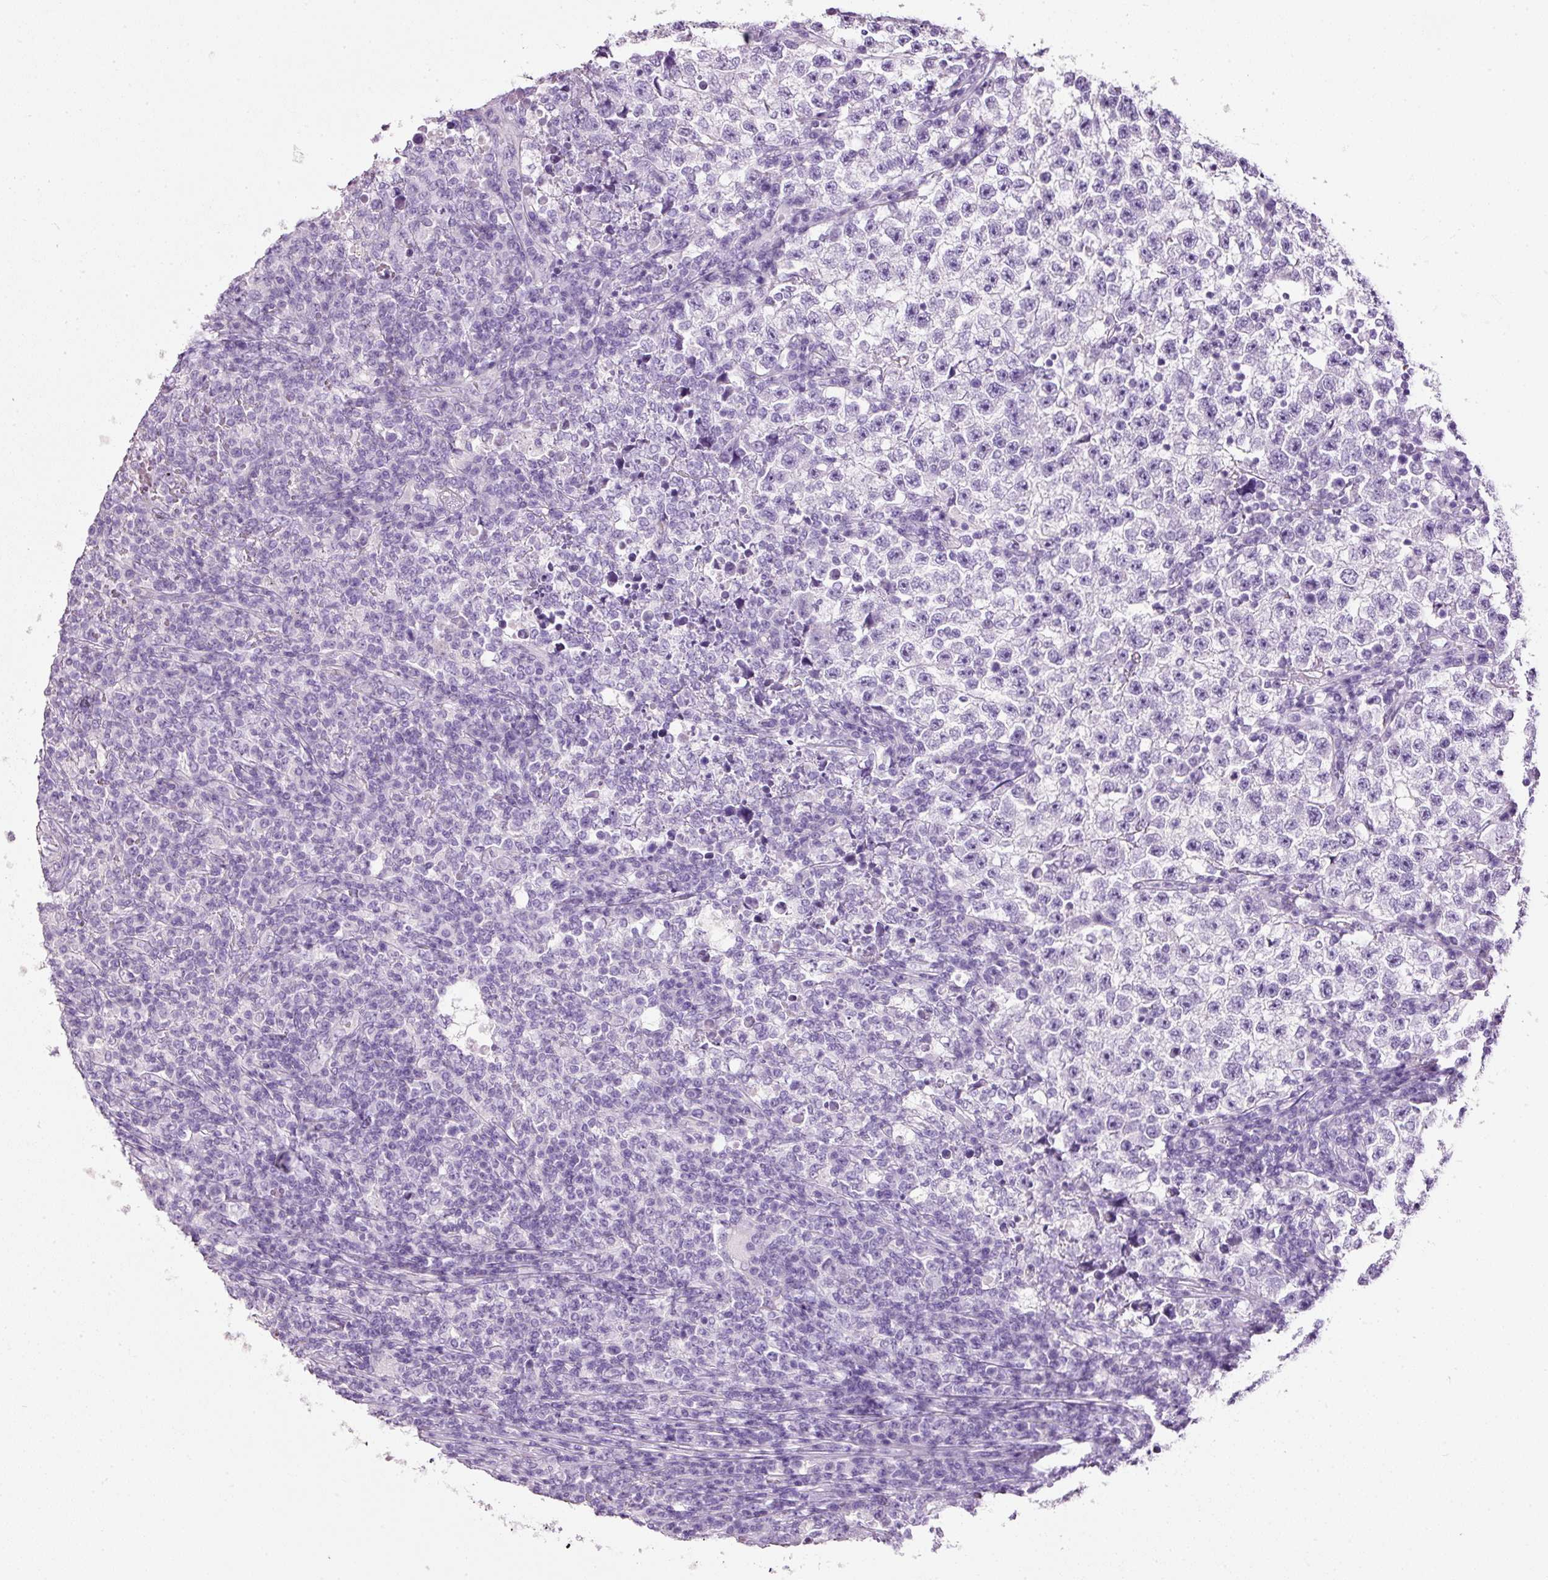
{"staining": {"intensity": "negative", "quantity": "none", "location": "none"}, "tissue": "testis cancer", "cell_type": "Tumor cells", "image_type": "cancer", "snomed": [{"axis": "morphology", "description": "Seminoma, NOS"}, {"axis": "topography", "description": "Testis"}], "caption": "An IHC micrograph of testis seminoma is shown. There is no staining in tumor cells of testis seminoma. Nuclei are stained in blue.", "gene": "BSND", "patient": {"sex": "male", "age": 22}}